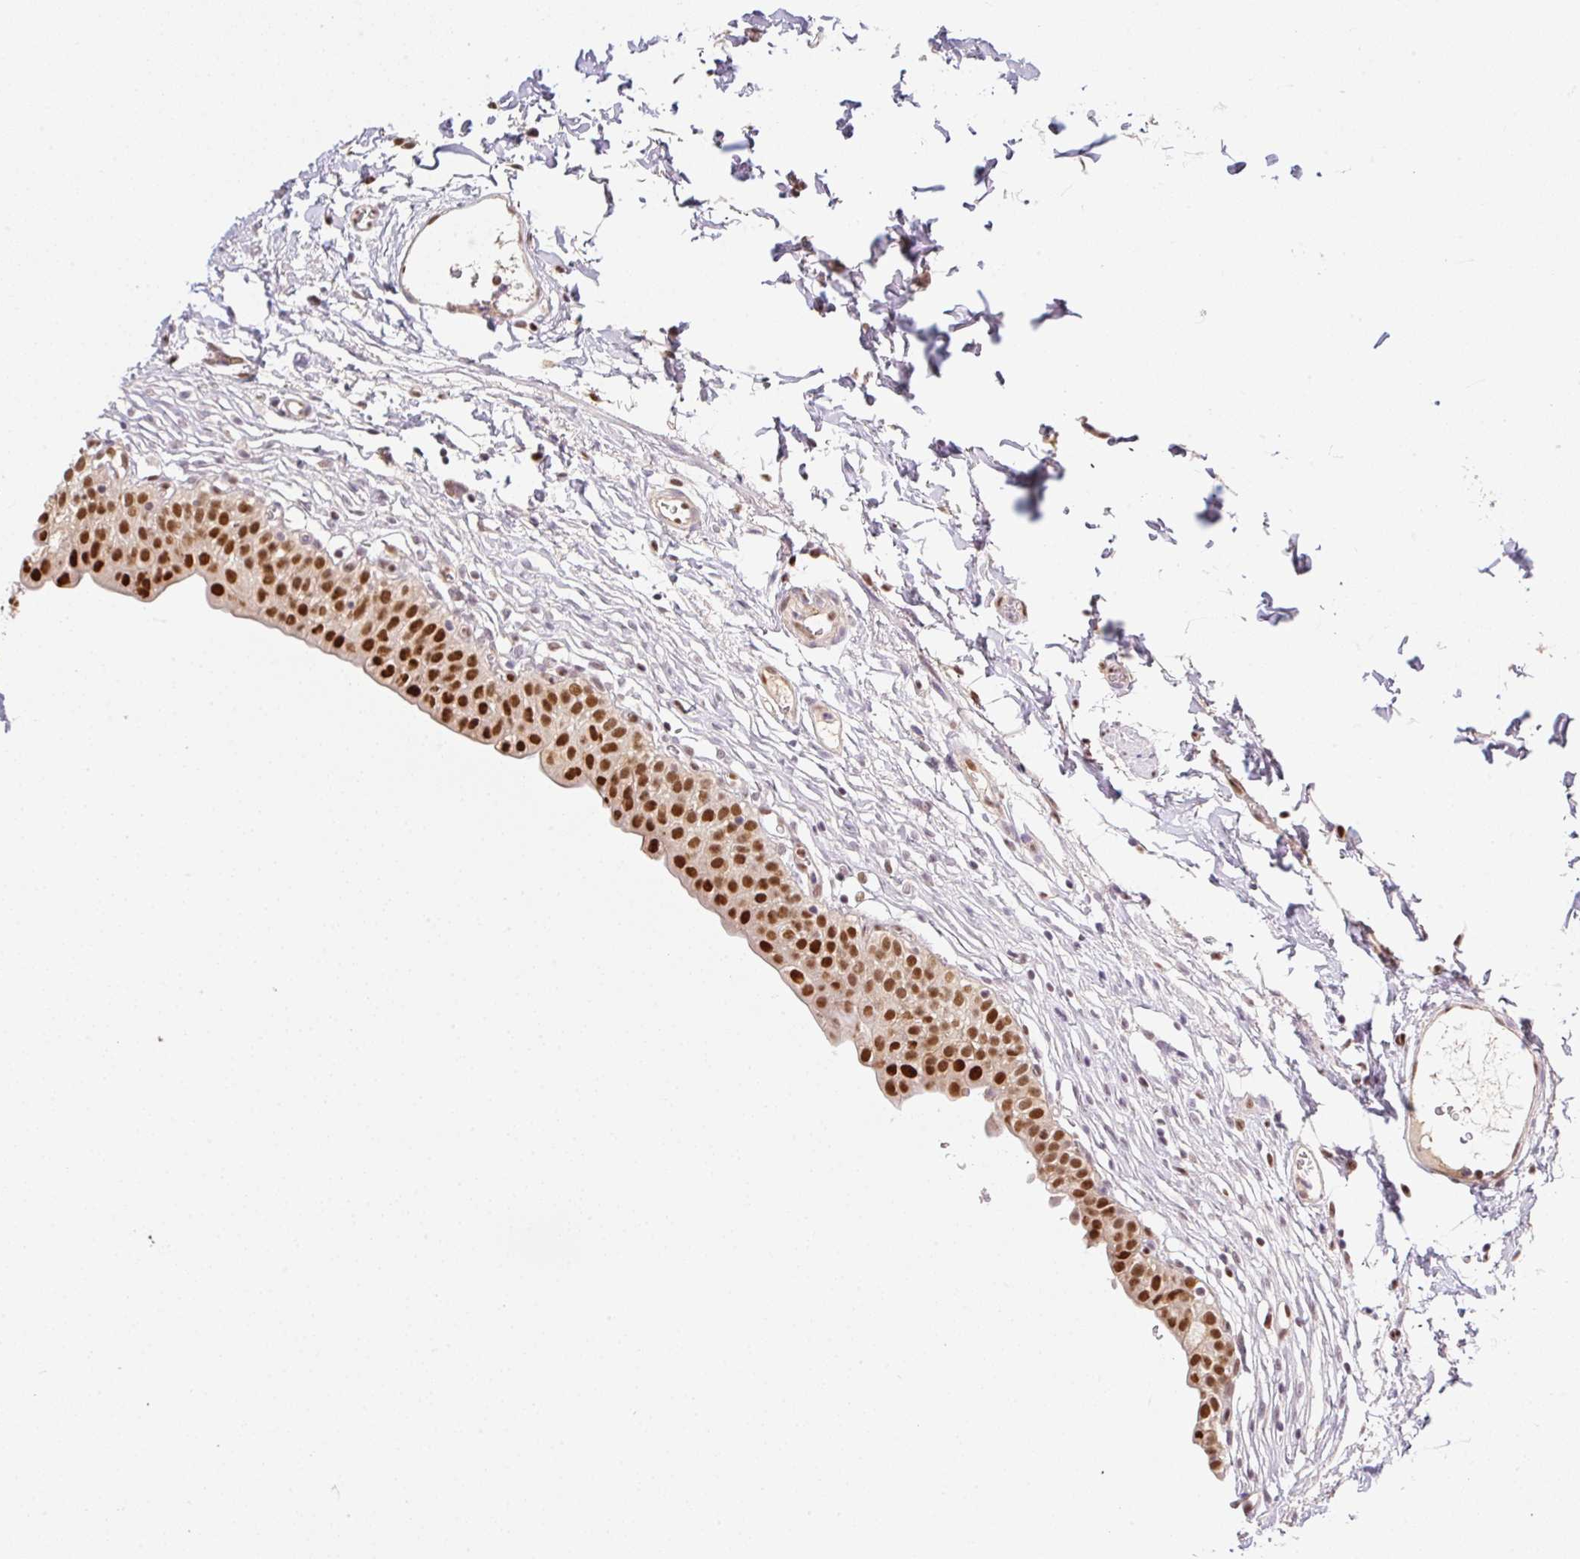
{"staining": {"intensity": "strong", "quantity": ">75%", "location": "nuclear"}, "tissue": "urinary bladder", "cell_type": "Urothelial cells", "image_type": "normal", "snomed": [{"axis": "morphology", "description": "Normal tissue, NOS"}, {"axis": "topography", "description": "Urinary bladder"}, {"axis": "topography", "description": "Peripheral nerve tissue"}], "caption": "An IHC image of unremarkable tissue is shown. Protein staining in brown labels strong nuclear positivity in urinary bladder within urothelial cells.", "gene": "GPR139", "patient": {"sex": "male", "age": 55}}